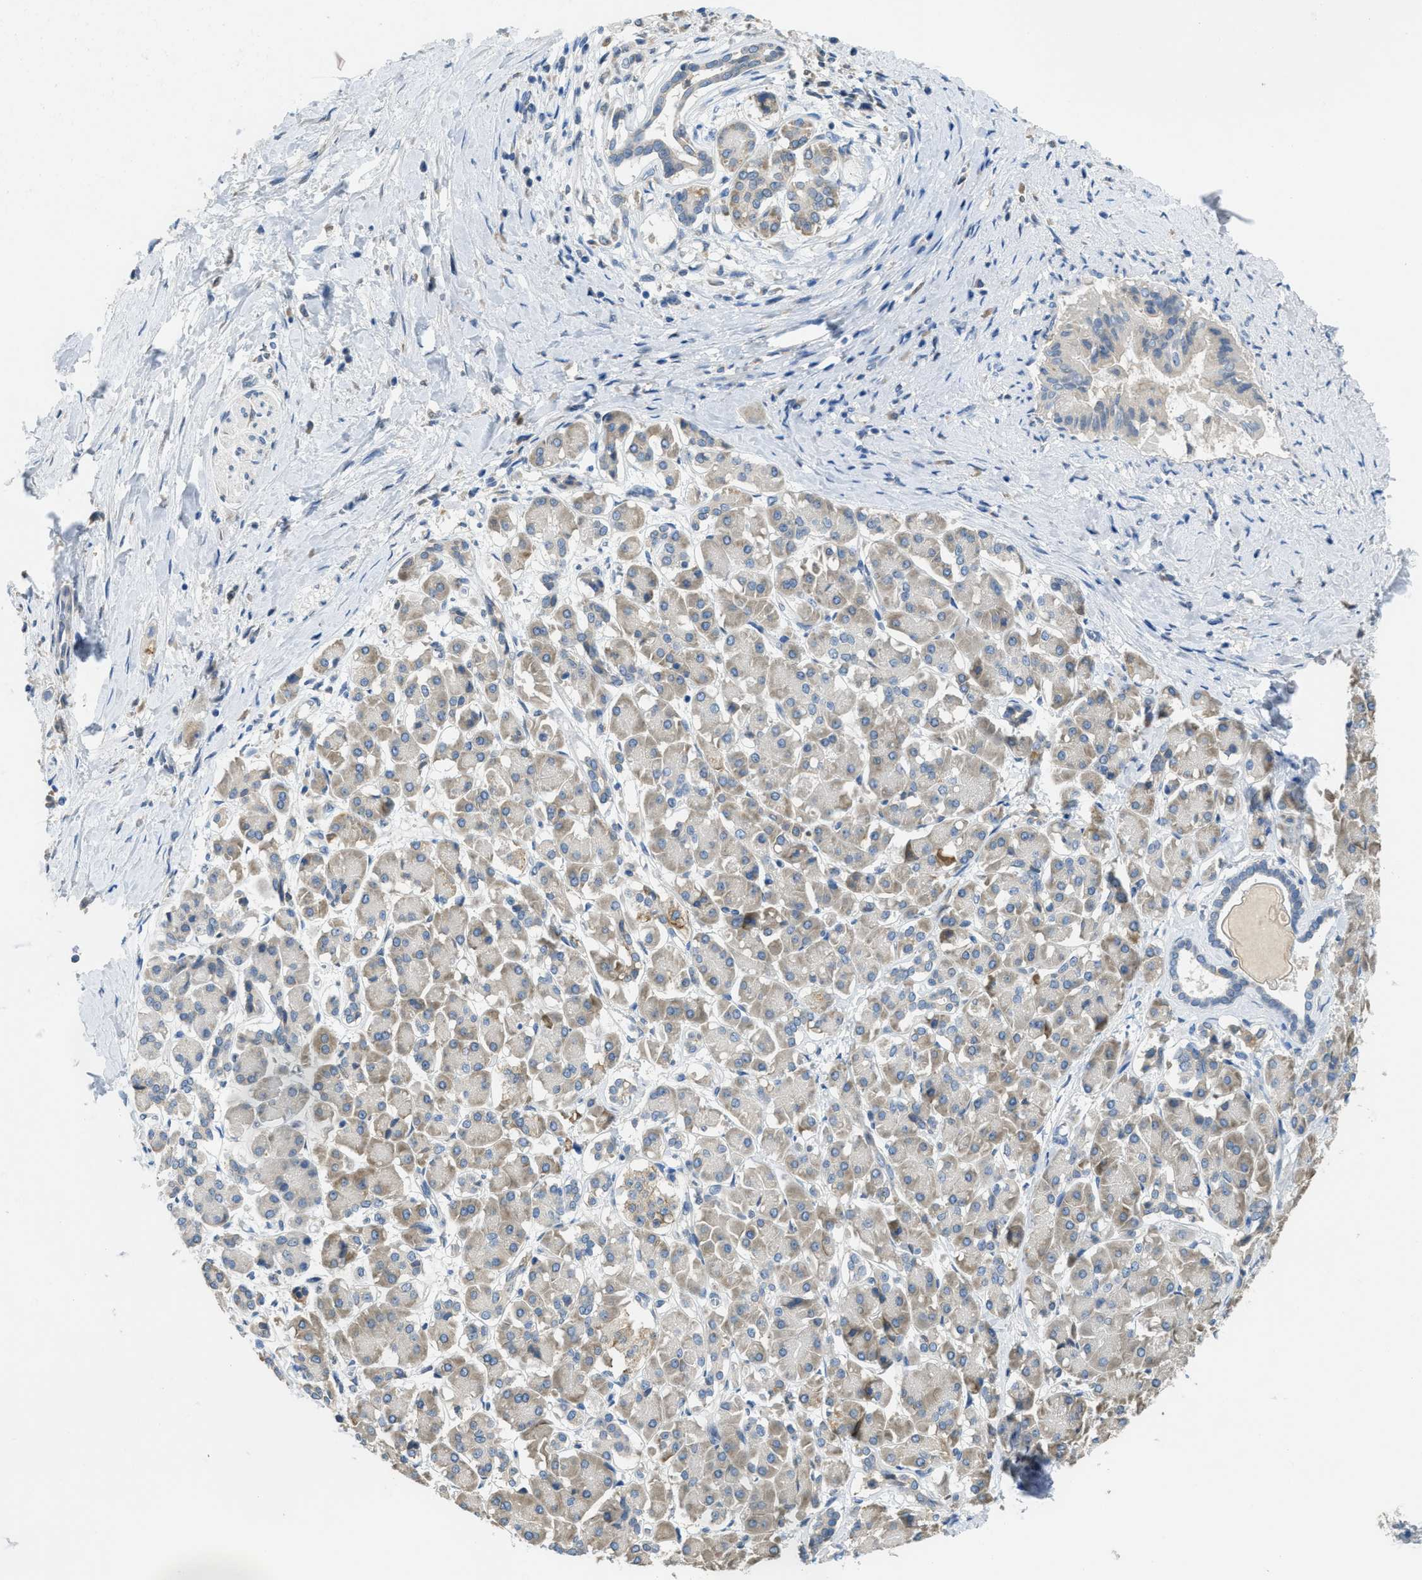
{"staining": {"intensity": "negative", "quantity": "none", "location": "none"}, "tissue": "pancreatic cancer", "cell_type": "Tumor cells", "image_type": "cancer", "snomed": [{"axis": "morphology", "description": "Adenocarcinoma, NOS"}, {"axis": "topography", "description": "Pancreas"}], "caption": "A micrograph of pancreatic cancer (adenocarcinoma) stained for a protein demonstrates no brown staining in tumor cells.", "gene": "MPDU1", "patient": {"sex": "male", "age": 55}}